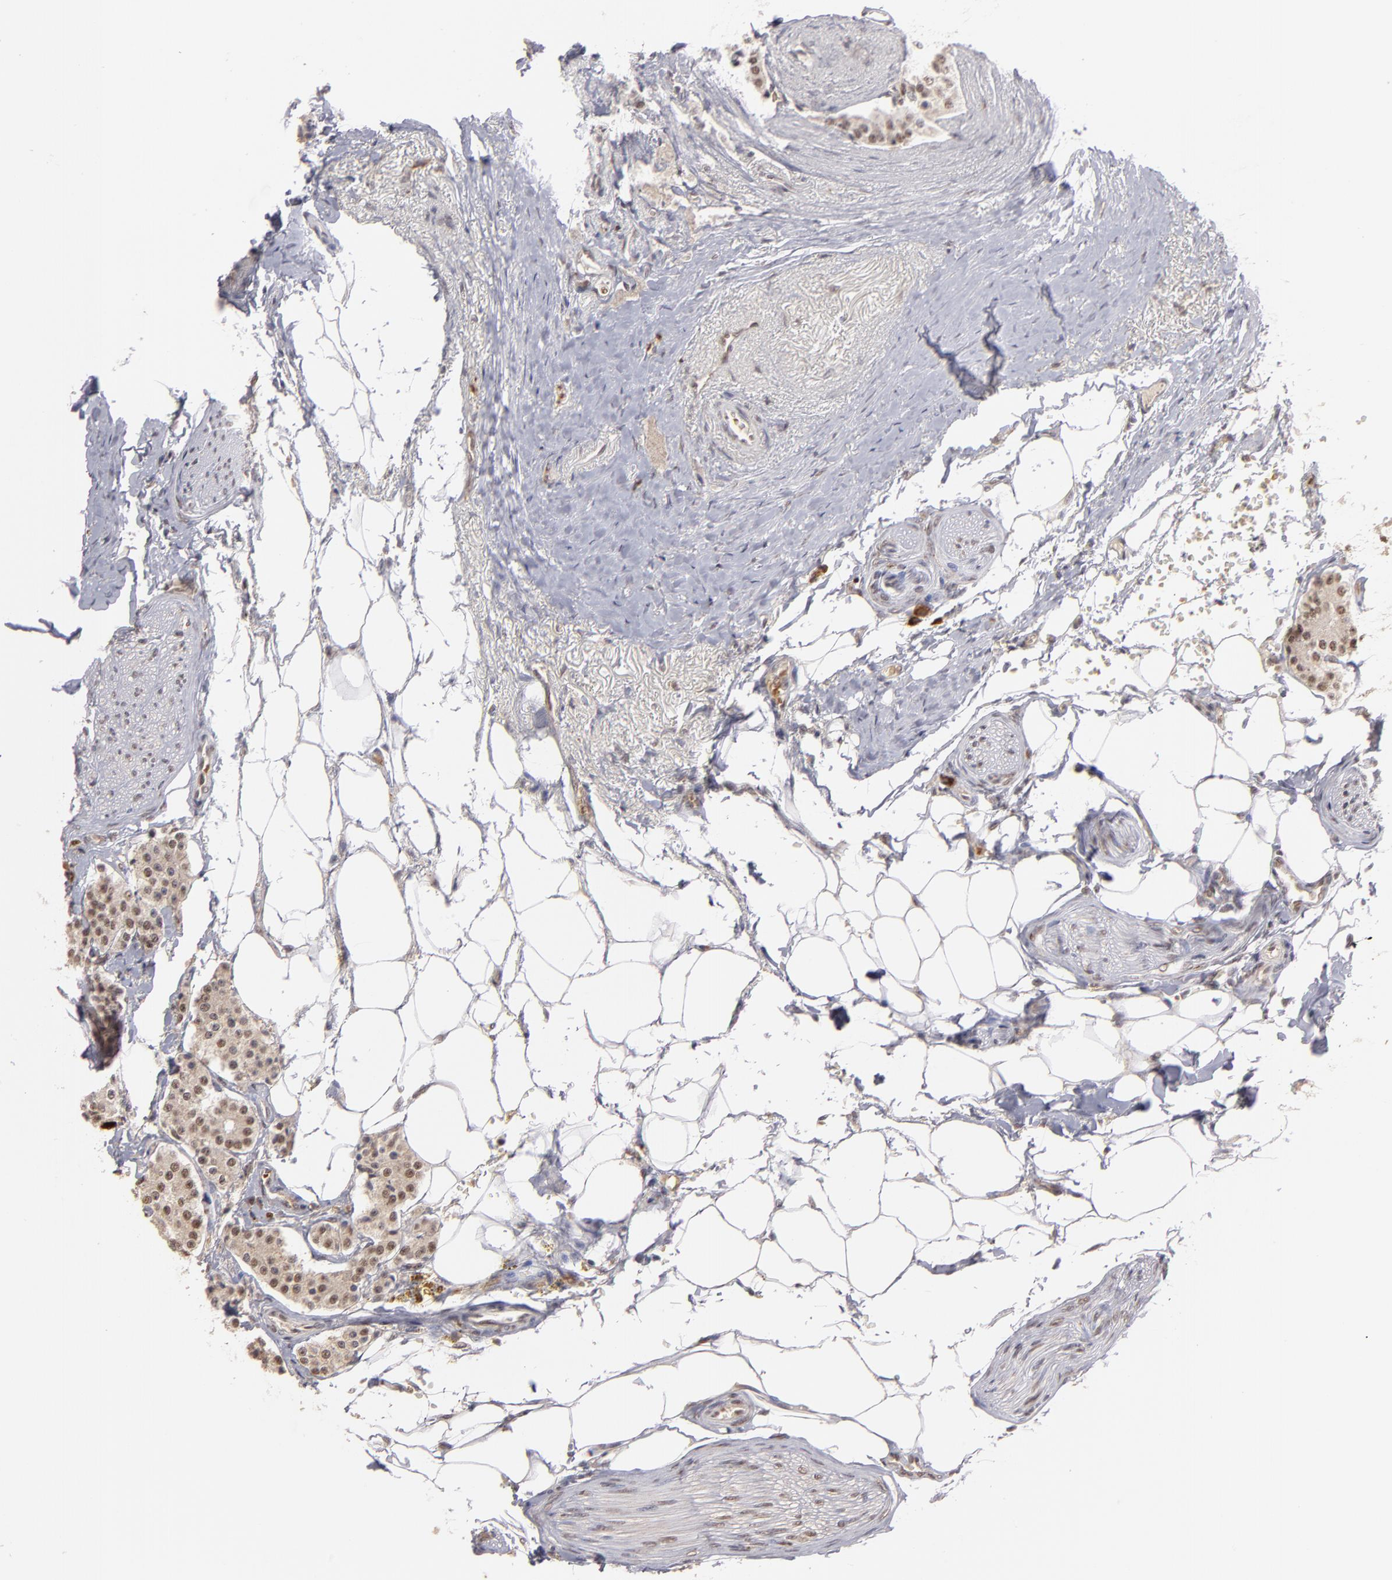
{"staining": {"intensity": "weak", "quantity": ">75%", "location": "cytoplasmic/membranous,nuclear"}, "tissue": "carcinoid", "cell_type": "Tumor cells", "image_type": "cancer", "snomed": [{"axis": "morphology", "description": "Carcinoid, malignant, NOS"}, {"axis": "topography", "description": "Colon"}], "caption": "Brown immunohistochemical staining in human carcinoid reveals weak cytoplasmic/membranous and nuclear staining in about >75% of tumor cells.", "gene": "NFE2", "patient": {"sex": "female", "age": 61}}